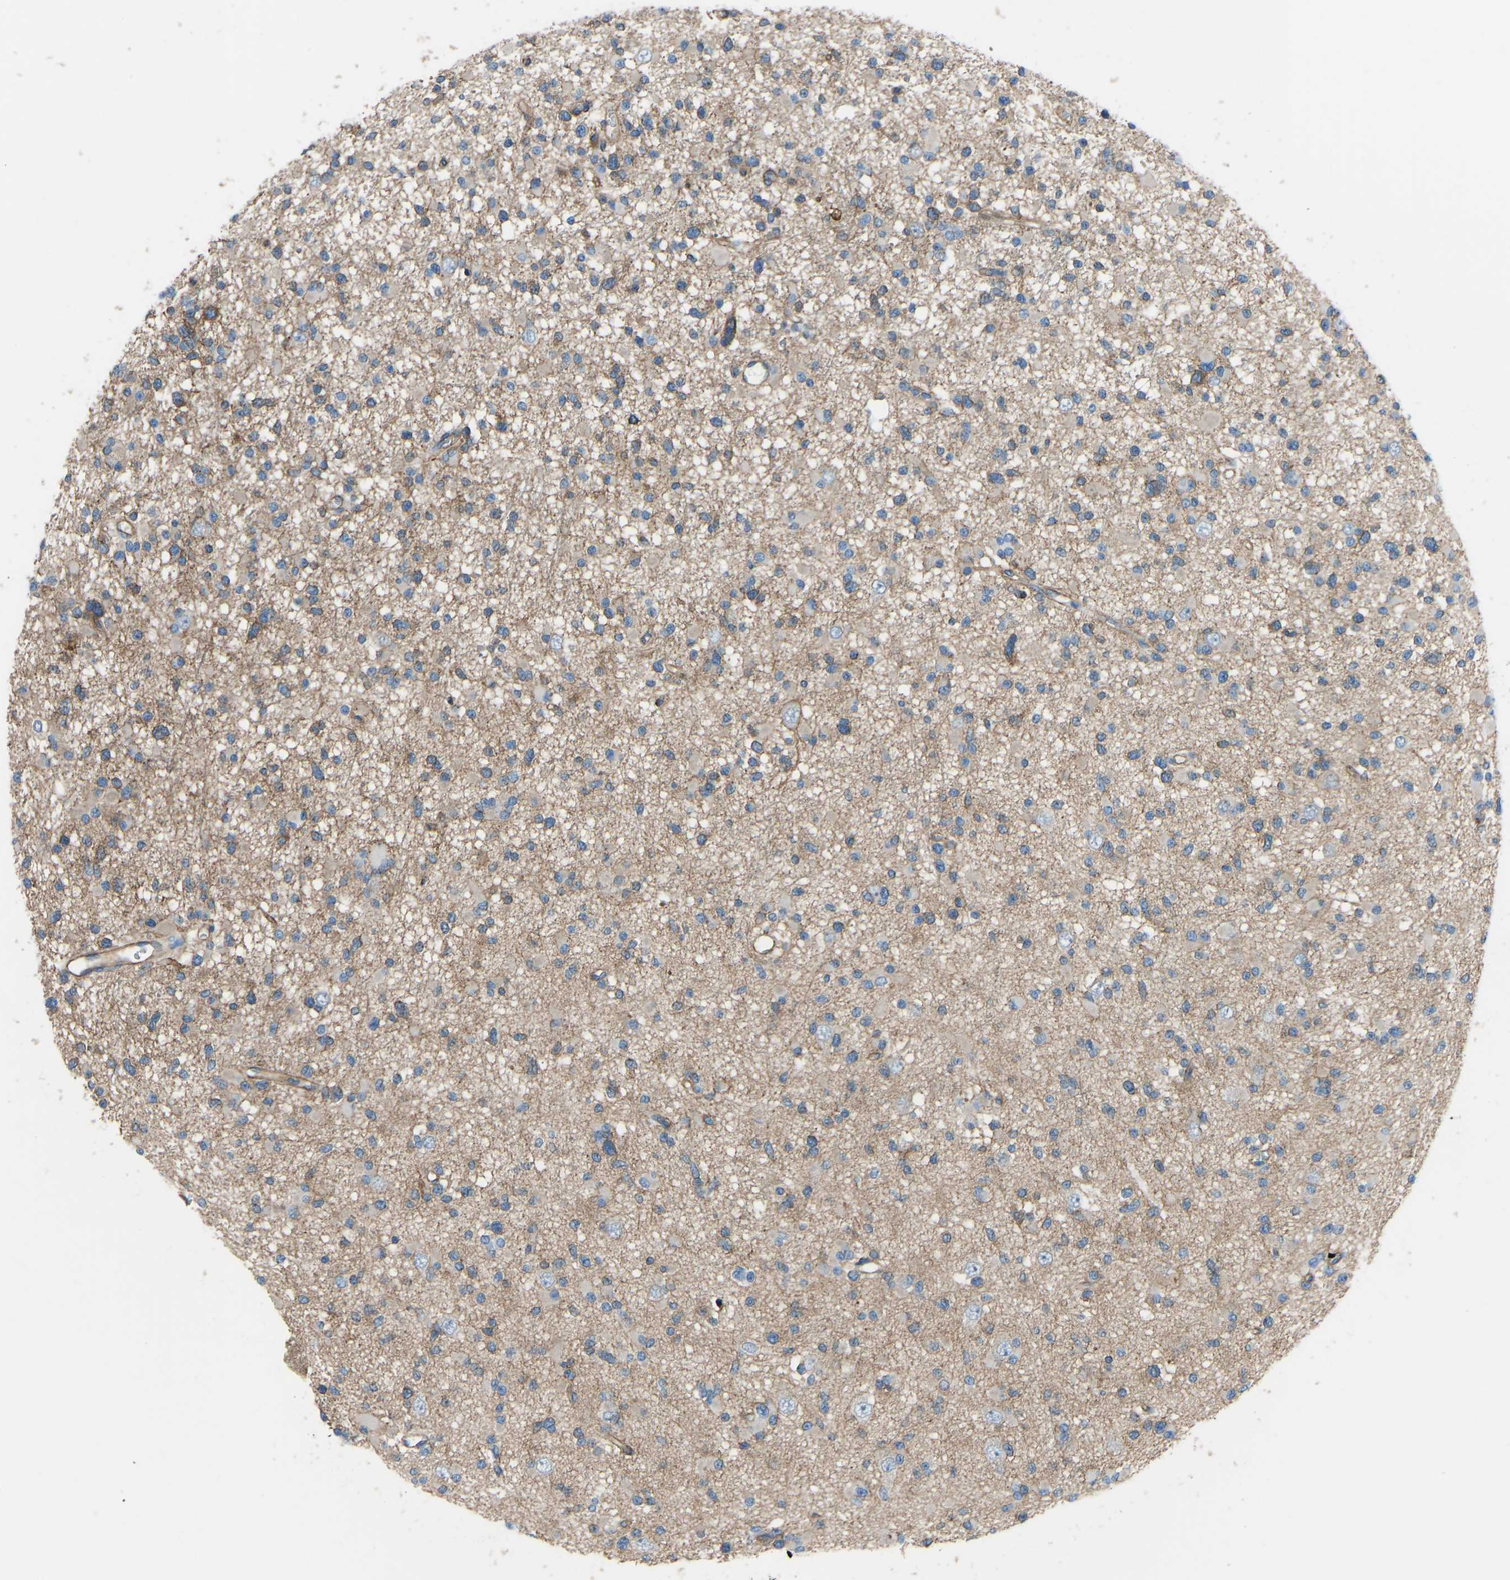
{"staining": {"intensity": "moderate", "quantity": "25%-75%", "location": "cytoplasmic/membranous"}, "tissue": "glioma", "cell_type": "Tumor cells", "image_type": "cancer", "snomed": [{"axis": "morphology", "description": "Glioma, malignant, Low grade"}, {"axis": "topography", "description": "Brain"}], "caption": "High-power microscopy captured an IHC image of glioma, revealing moderate cytoplasmic/membranous positivity in approximately 25%-75% of tumor cells.", "gene": "MYH10", "patient": {"sex": "female", "age": 22}}